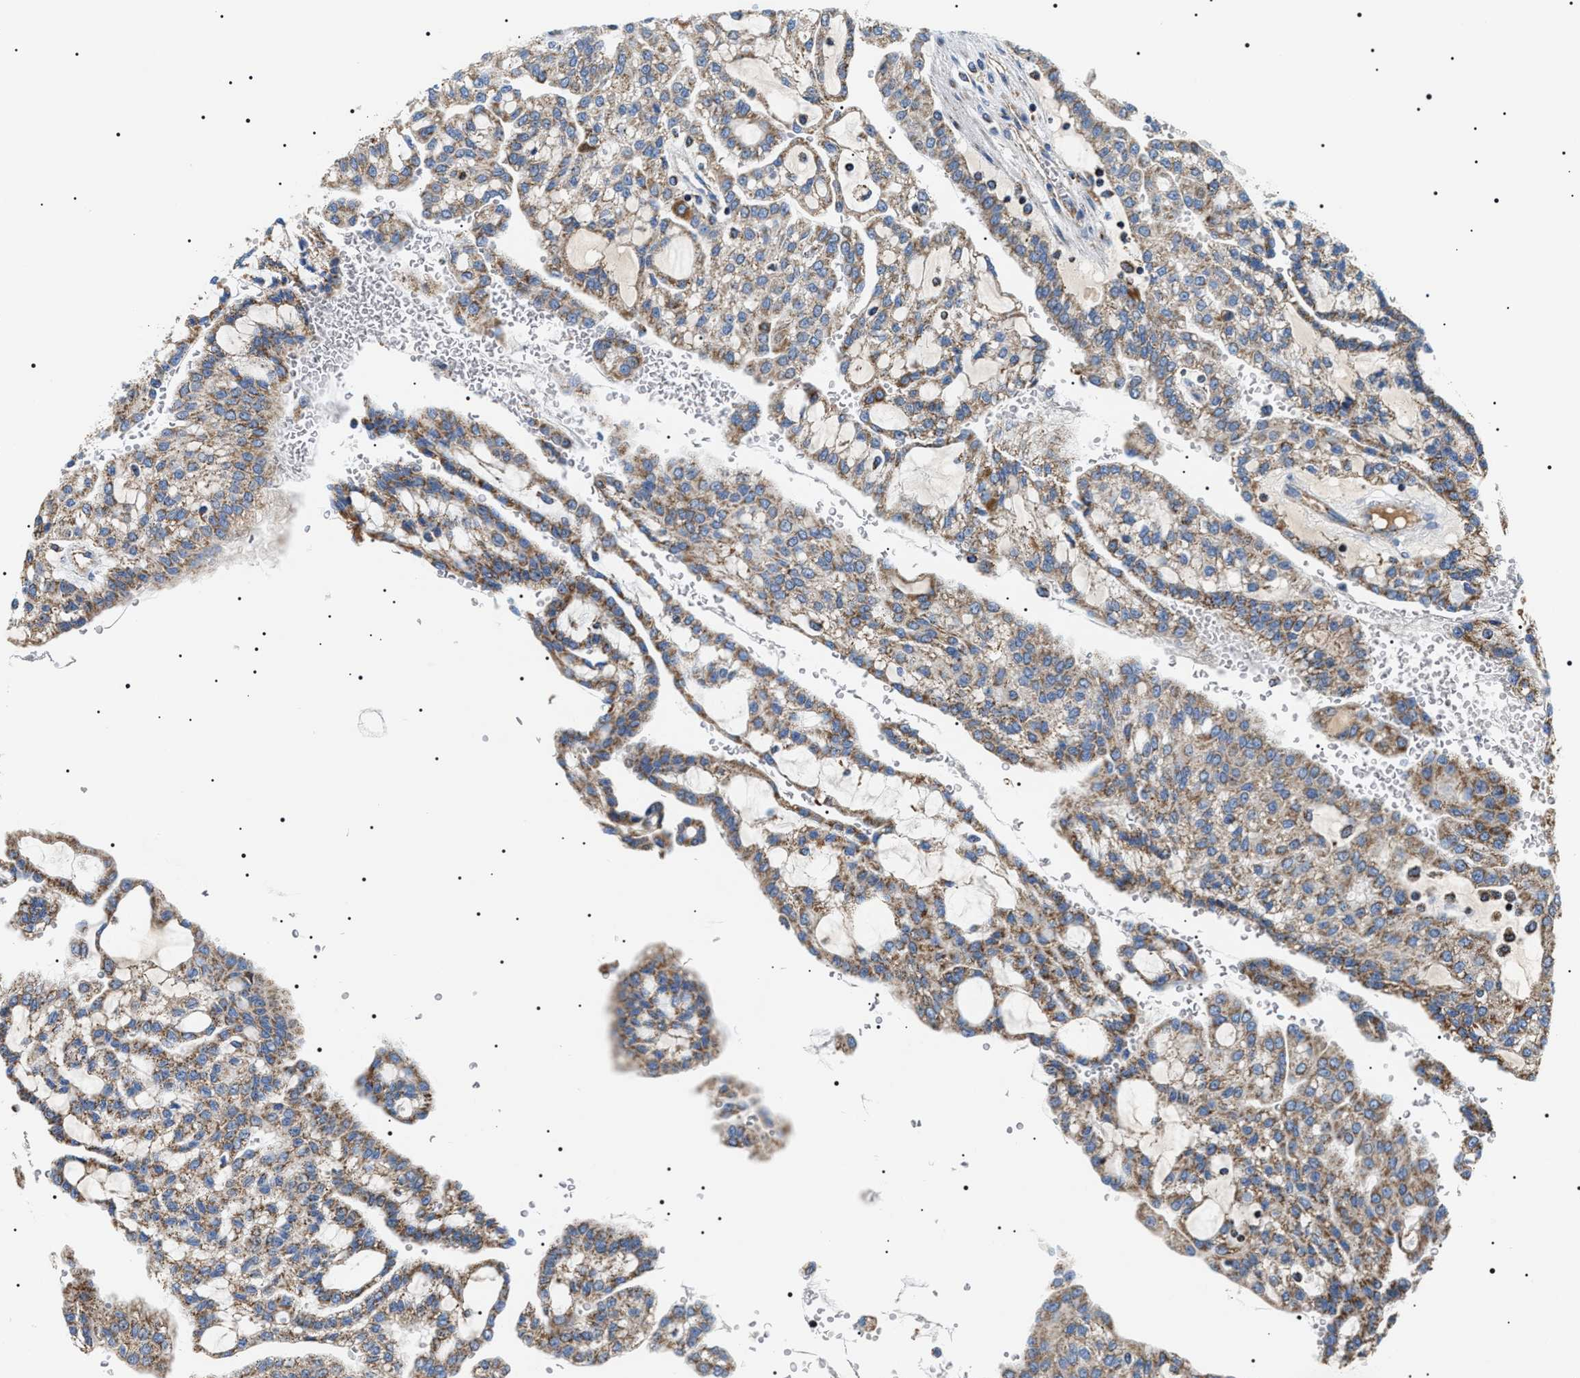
{"staining": {"intensity": "moderate", "quantity": ">75%", "location": "cytoplasmic/membranous"}, "tissue": "renal cancer", "cell_type": "Tumor cells", "image_type": "cancer", "snomed": [{"axis": "morphology", "description": "Adenocarcinoma, NOS"}, {"axis": "topography", "description": "Kidney"}], "caption": "Protein expression analysis of renal cancer (adenocarcinoma) displays moderate cytoplasmic/membranous staining in about >75% of tumor cells.", "gene": "OXSM", "patient": {"sex": "male", "age": 63}}